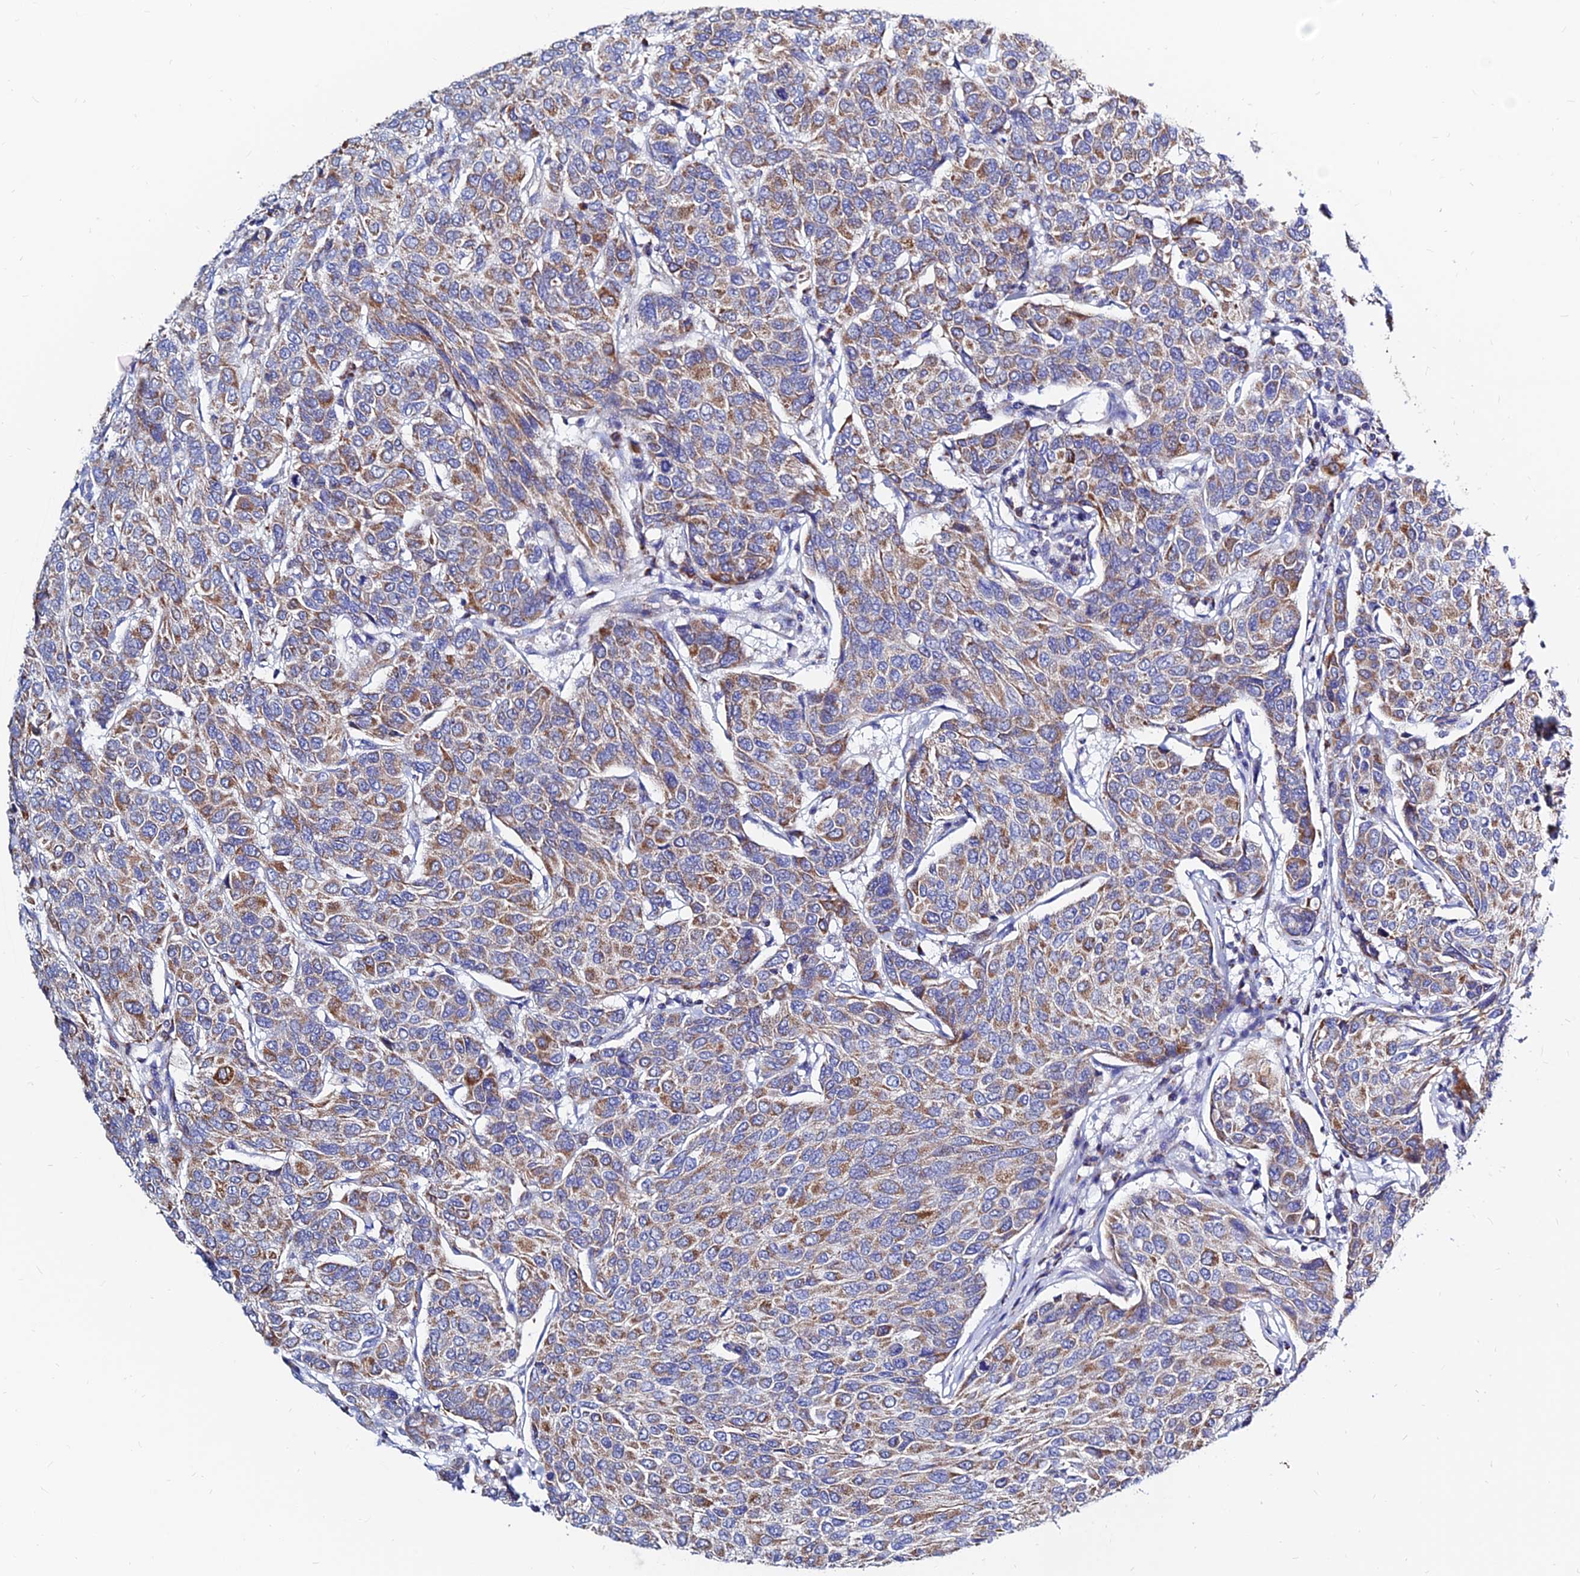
{"staining": {"intensity": "moderate", "quantity": "25%-75%", "location": "cytoplasmic/membranous"}, "tissue": "breast cancer", "cell_type": "Tumor cells", "image_type": "cancer", "snomed": [{"axis": "morphology", "description": "Duct carcinoma"}, {"axis": "topography", "description": "Breast"}], "caption": "Infiltrating ductal carcinoma (breast) stained with a protein marker reveals moderate staining in tumor cells.", "gene": "MGST1", "patient": {"sex": "female", "age": 55}}